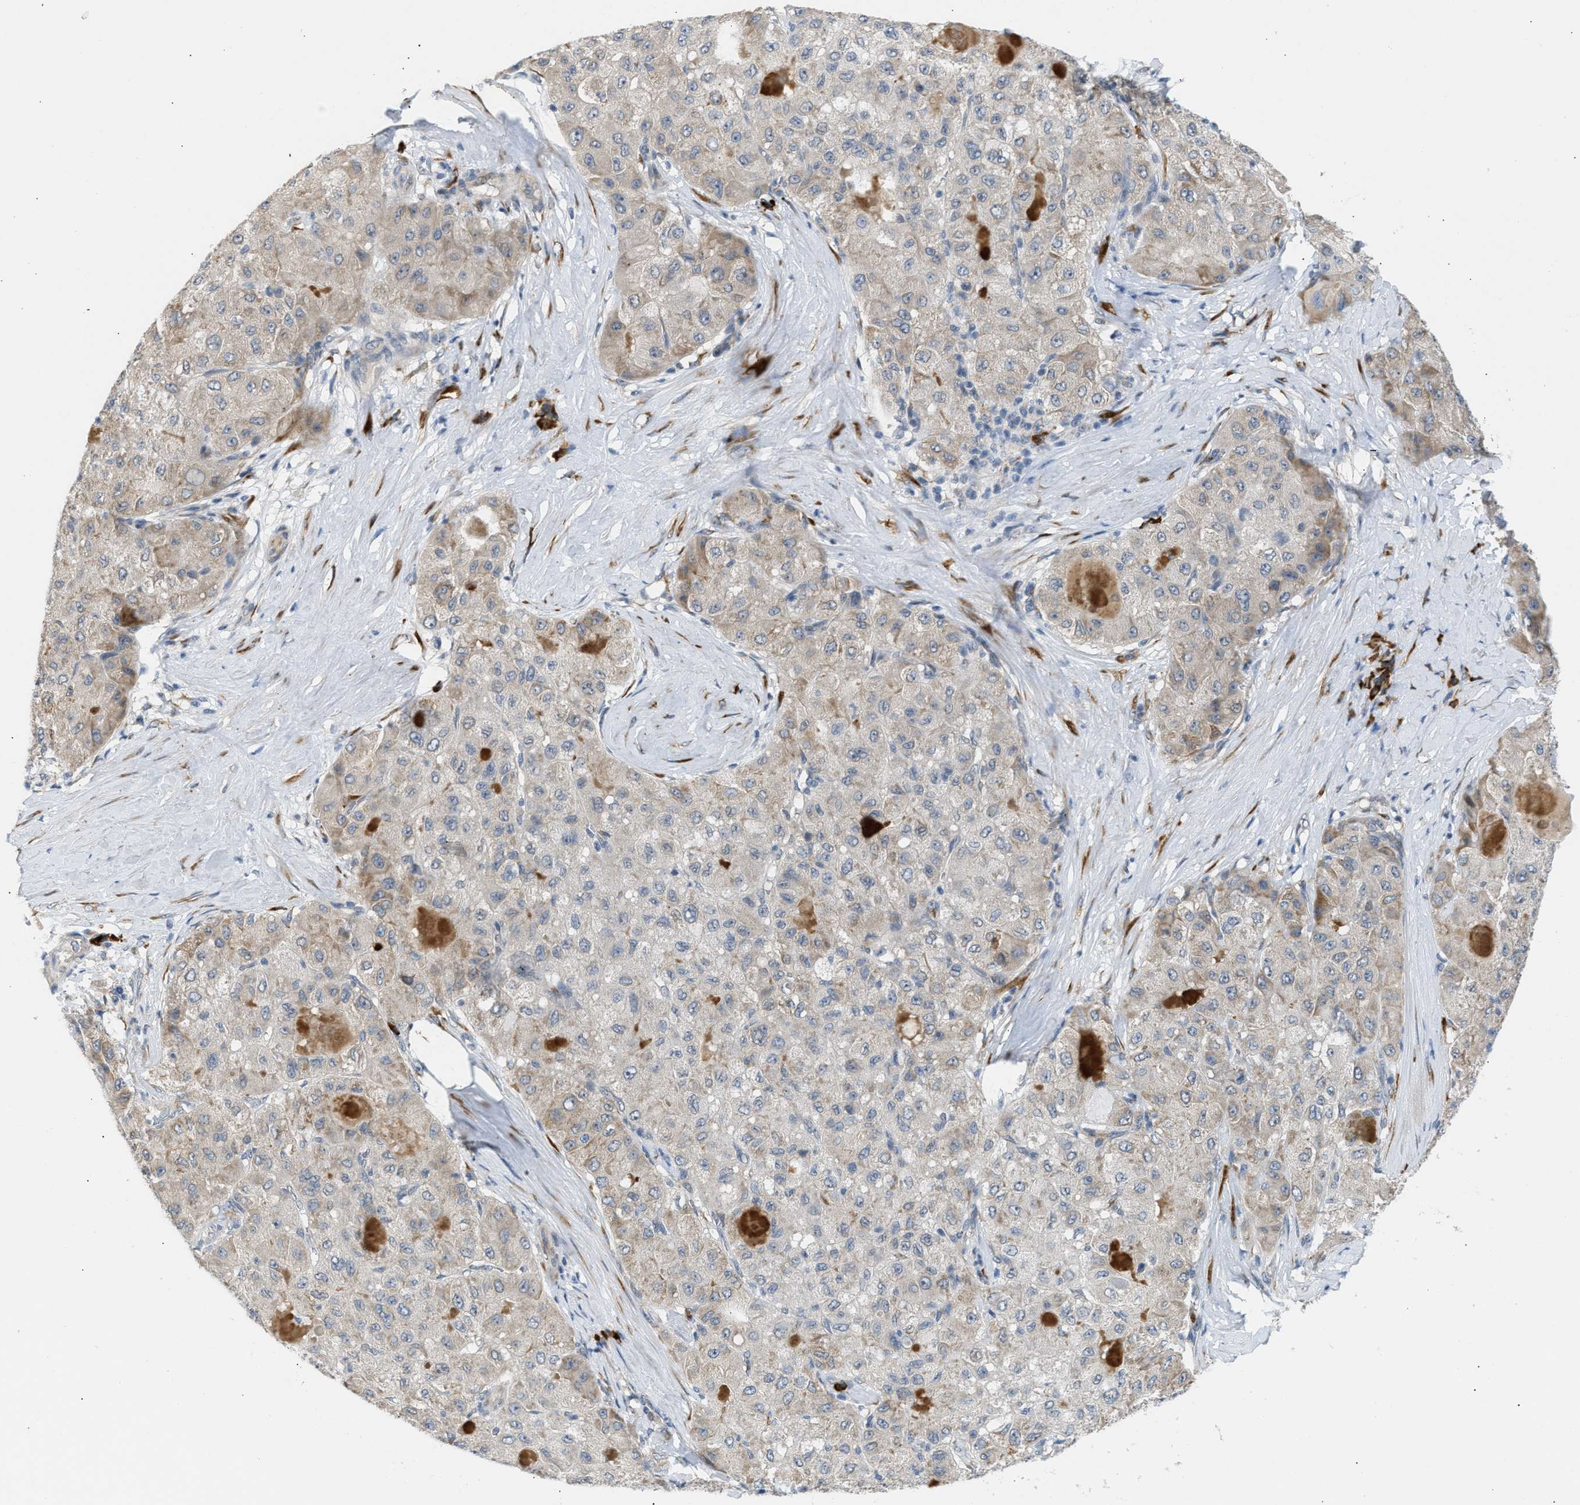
{"staining": {"intensity": "weak", "quantity": "25%-75%", "location": "cytoplasmic/membranous"}, "tissue": "liver cancer", "cell_type": "Tumor cells", "image_type": "cancer", "snomed": [{"axis": "morphology", "description": "Carcinoma, Hepatocellular, NOS"}, {"axis": "topography", "description": "Liver"}], "caption": "Liver cancer tissue demonstrates weak cytoplasmic/membranous positivity in approximately 25%-75% of tumor cells Nuclei are stained in blue.", "gene": "KCNC2", "patient": {"sex": "male", "age": 80}}